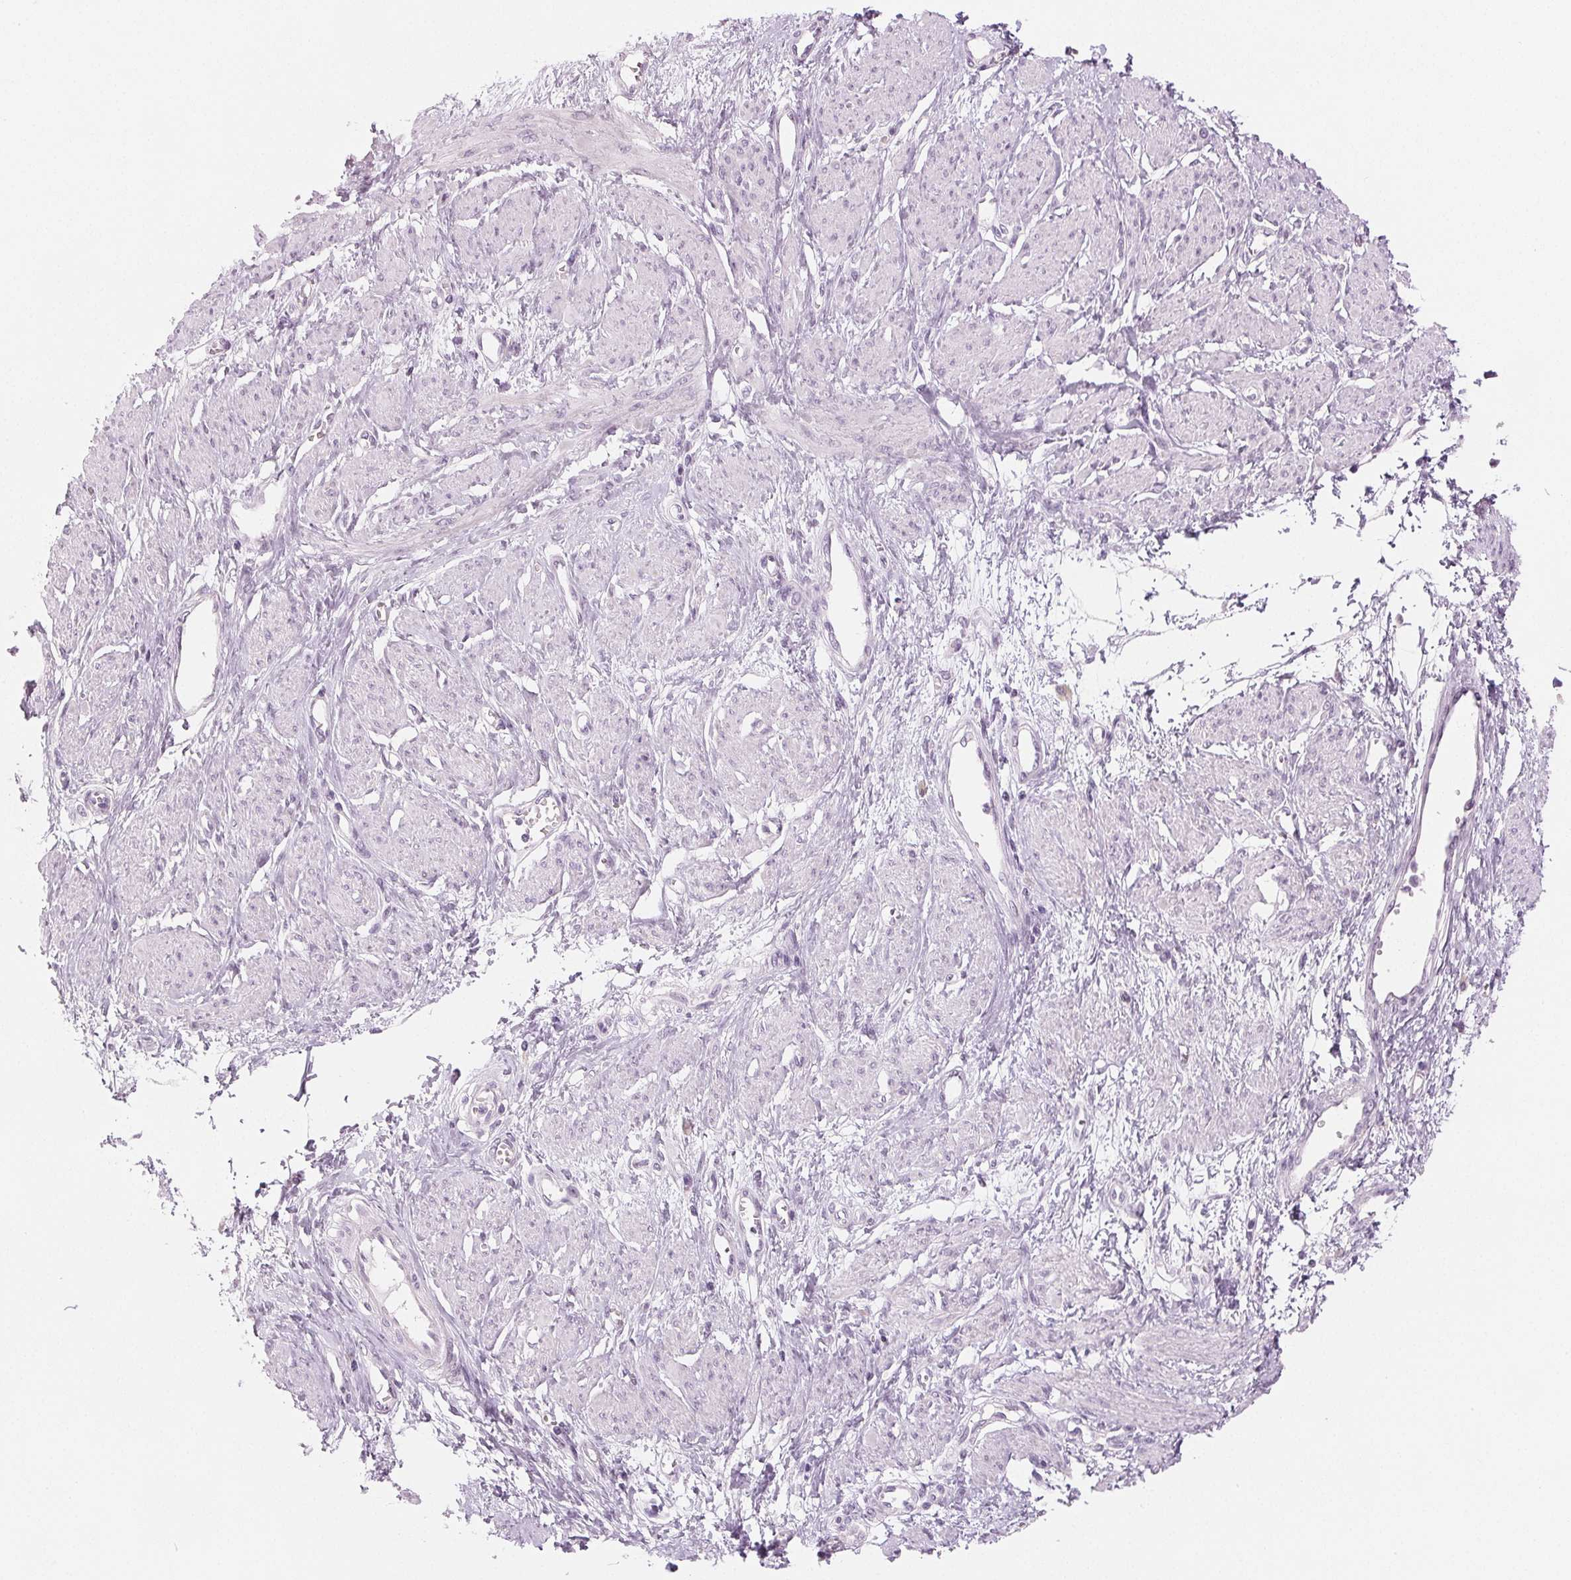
{"staining": {"intensity": "negative", "quantity": "none", "location": "none"}, "tissue": "smooth muscle", "cell_type": "Smooth muscle cells", "image_type": "normal", "snomed": [{"axis": "morphology", "description": "Normal tissue, NOS"}, {"axis": "topography", "description": "Smooth muscle"}, {"axis": "topography", "description": "Uterus"}], "caption": "This is a micrograph of immunohistochemistry (IHC) staining of normal smooth muscle, which shows no positivity in smooth muscle cells.", "gene": "EHHADH", "patient": {"sex": "female", "age": 39}}